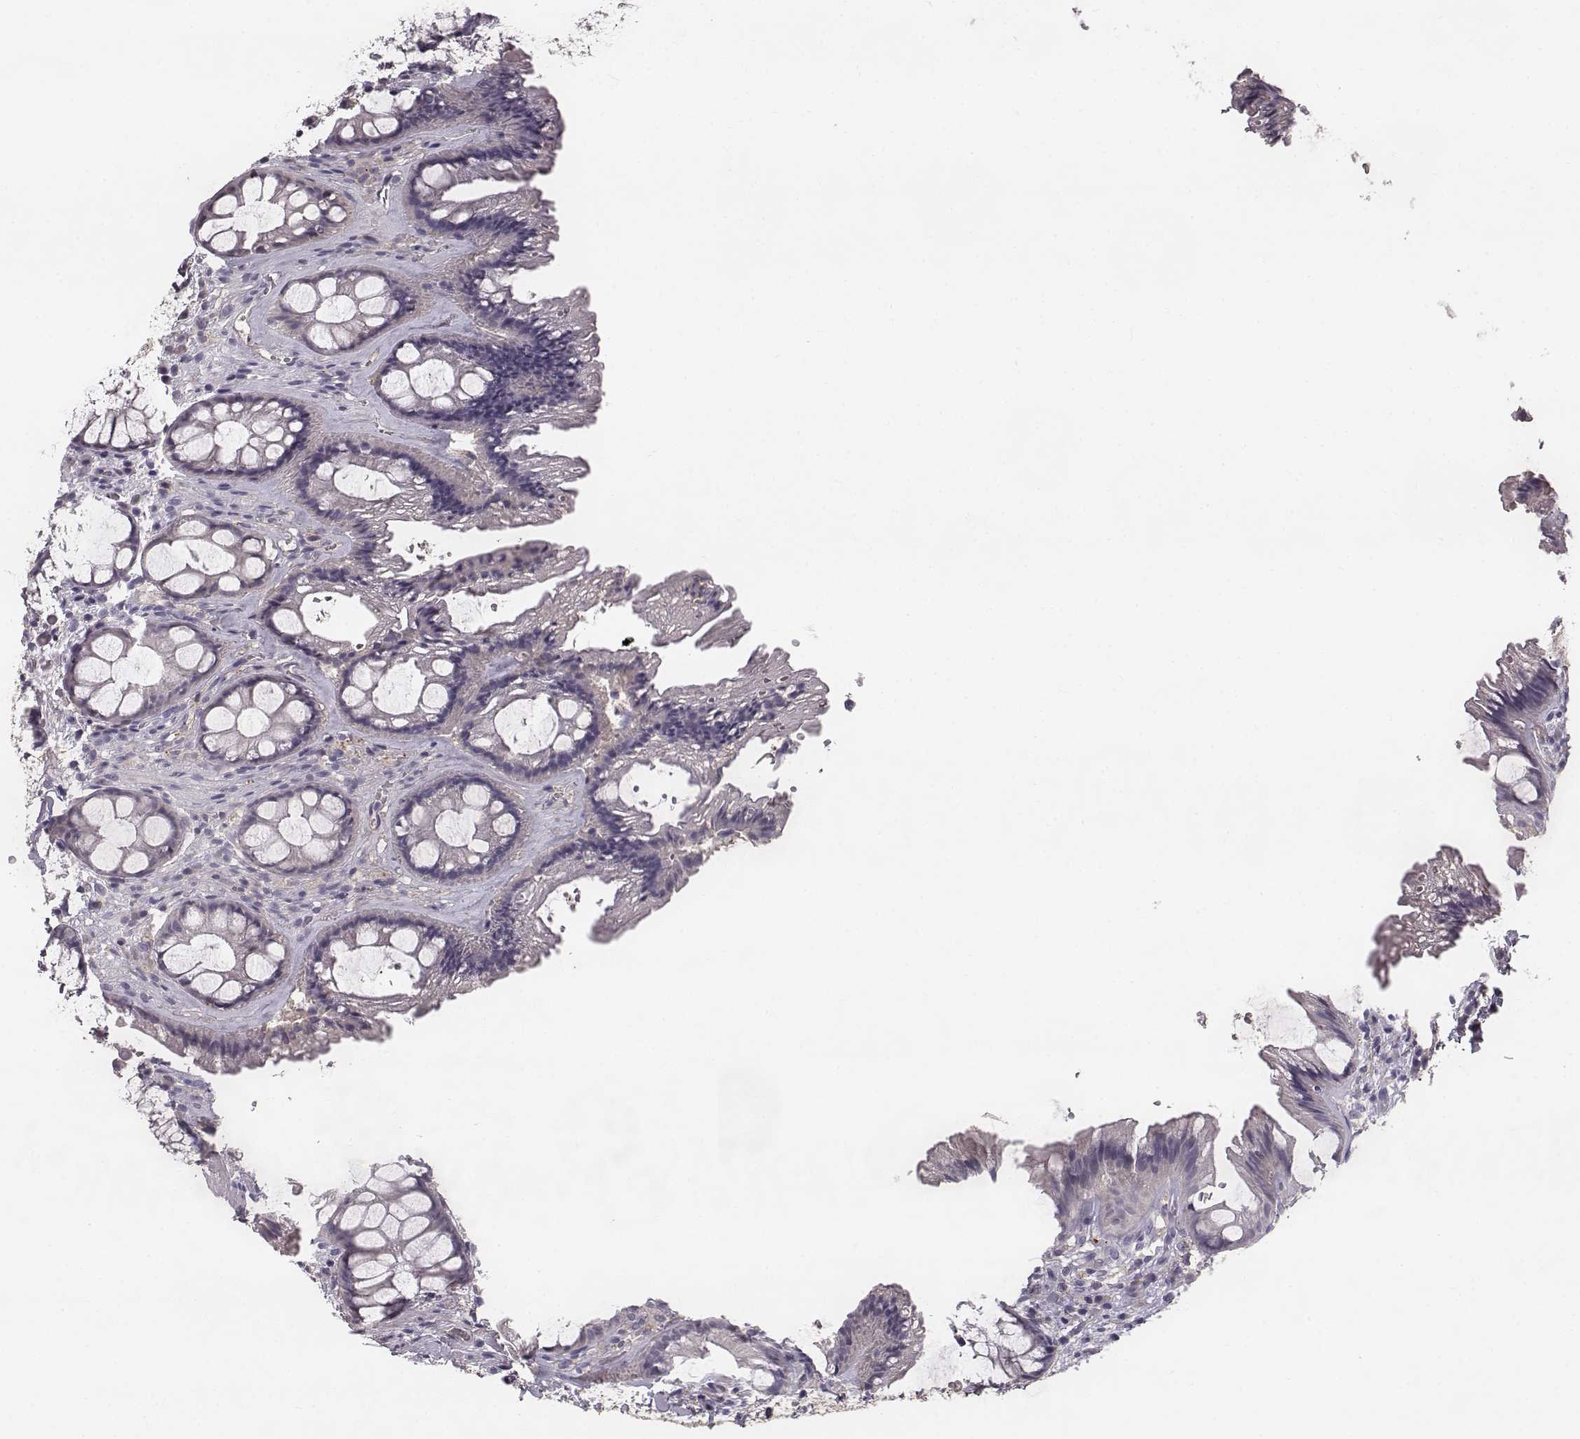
{"staining": {"intensity": "negative", "quantity": "none", "location": "none"}, "tissue": "rectum", "cell_type": "Glandular cells", "image_type": "normal", "snomed": [{"axis": "morphology", "description": "Normal tissue, NOS"}, {"axis": "topography", "description": "Rectum"}], "caption": "Immunohistochemical staining of normal rectum displays no significant expression in glandular cells.", "gene": "YJEFN3", "patient": {"sex": "female", "age": 62}}